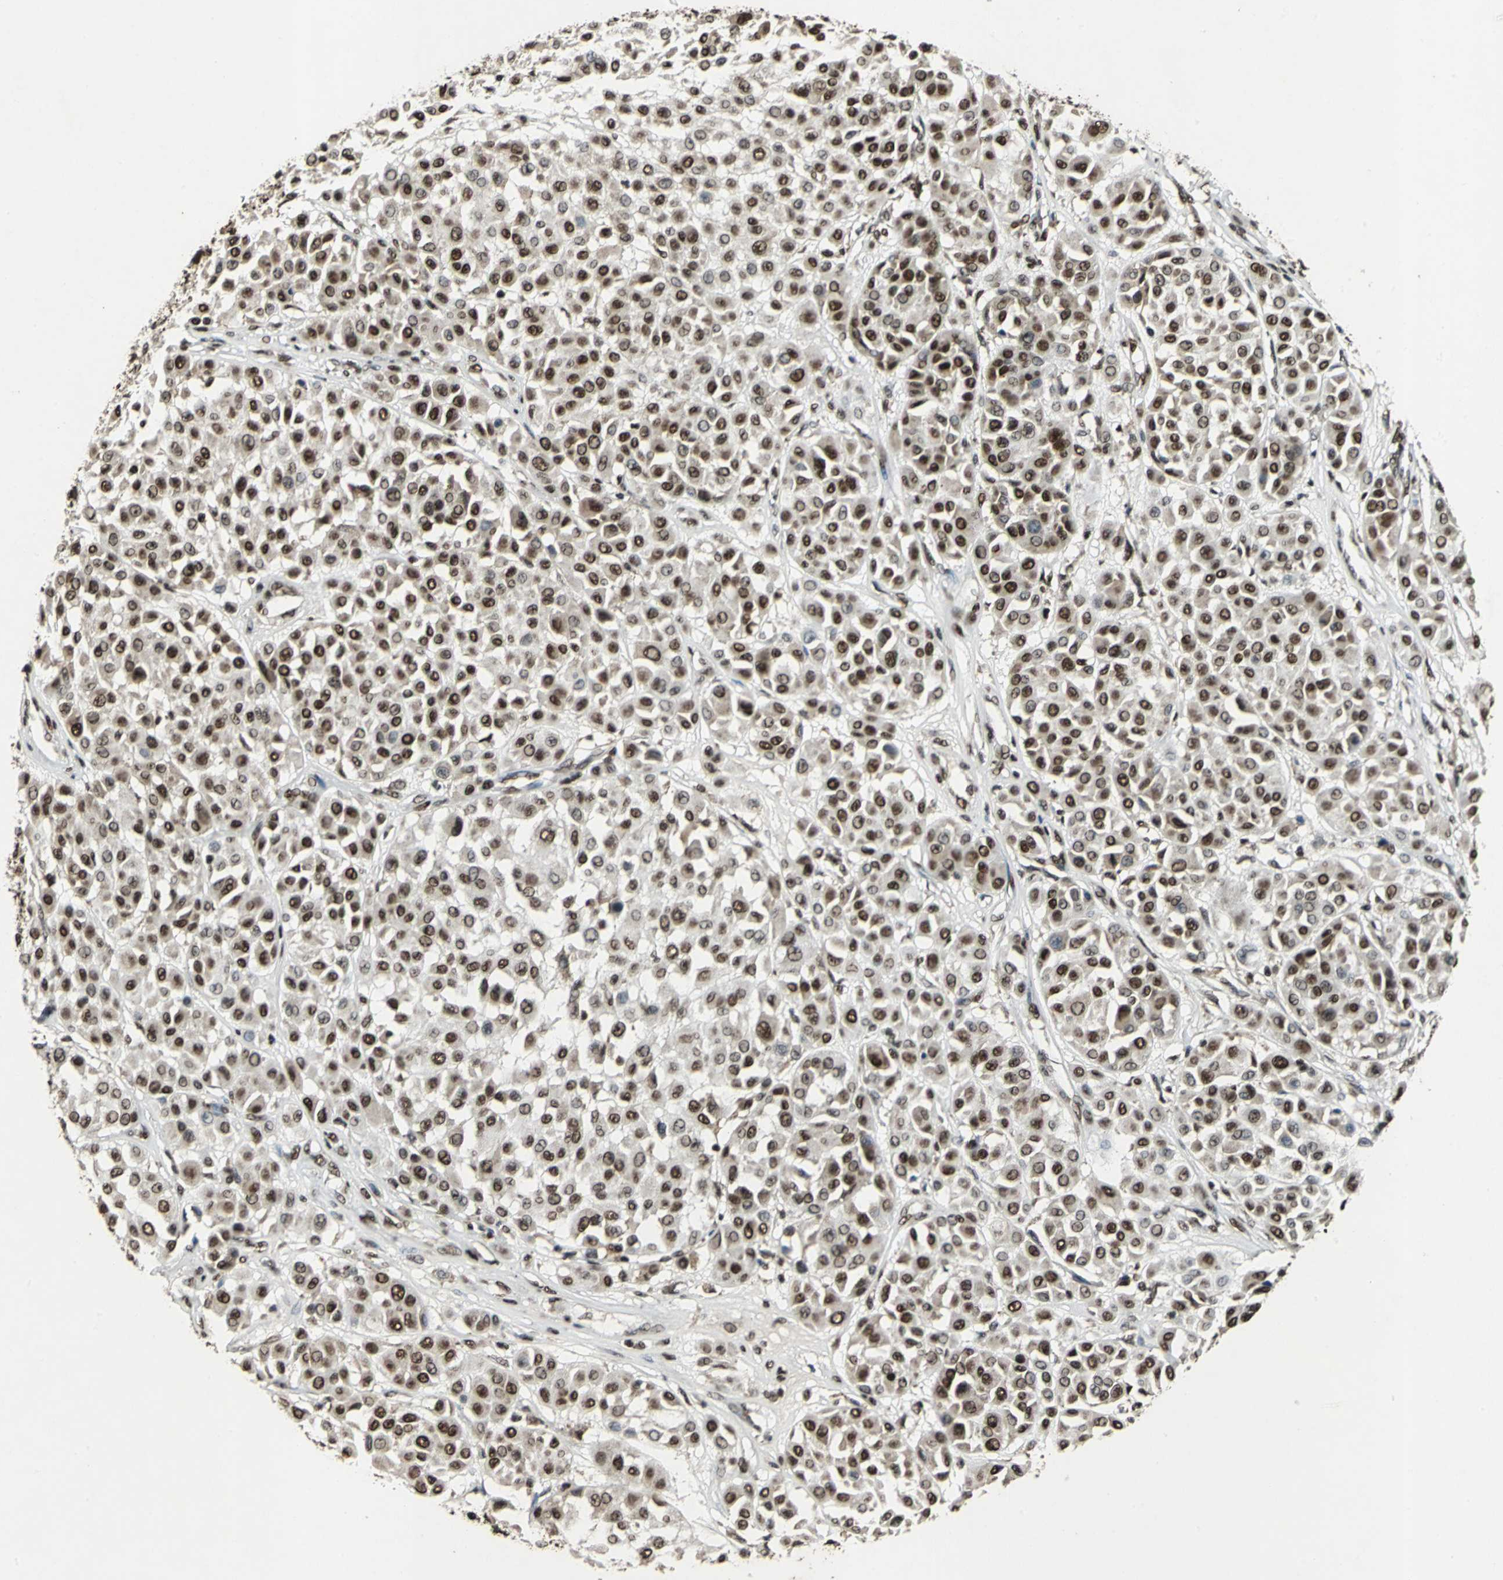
{"staining": {"intensity": "strong", "quantity": ">75%", "location": "nuclear"}, "tissue": "melanoma", "cell_type": "Tumor cells", "image_type": "cancer", "snomed": [{"axis": "morphology", "description": "Malignant melanoma, Metastatic site"}, {"axis": "topography", "description": "Soft tissue"}], "caption": "Immunohistochemical staining of malignant melanoma (metastatic site) displays high levels of strong nuclear protein positivity in about >75% of tumor cells.", "gene": "MTA2", "patient": {"sex": "male", "age": 41}}